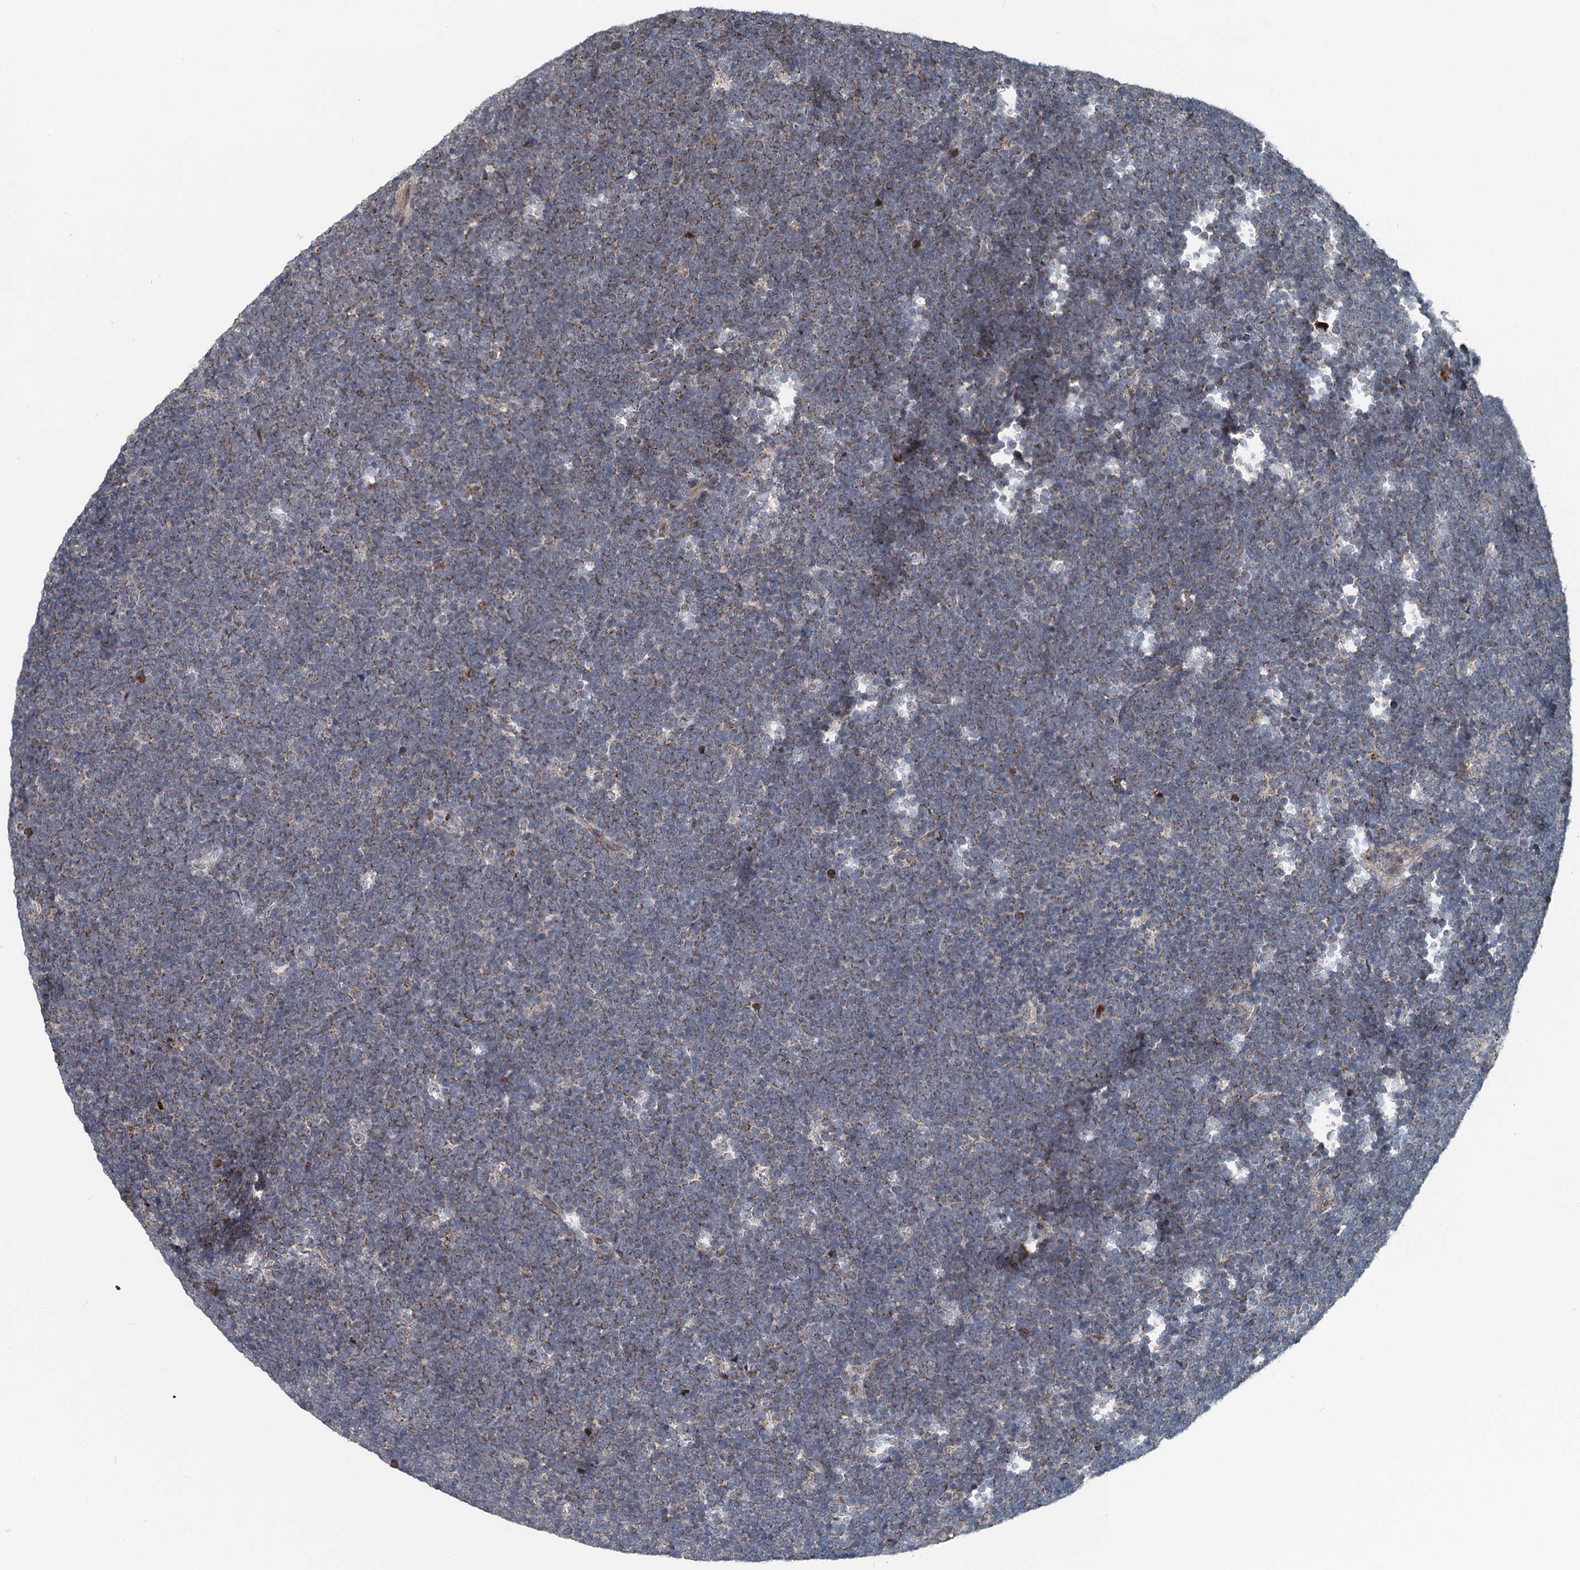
{"staining": {"intensity": "weak", "quantity": "25%-75%", "location": "cytoplasmic/membranous"}, "tissue": "lymphoma", "cell_type": "Tumor cells", "image_type": "cancer", "snomed": [{"axis": "morphology", "description": "Malignant lymphoma, non-Hodgkin's type, High grade"}, {"axis": "topography", "description": "Lymph node"}], "caption": "Weak cytoplasmic/membranous protein expression is seen in approximately 25%-75% of tumor cells in lymphoma.", "gene": "RITA1", "patient": {"sex": "male", "age": 13}}